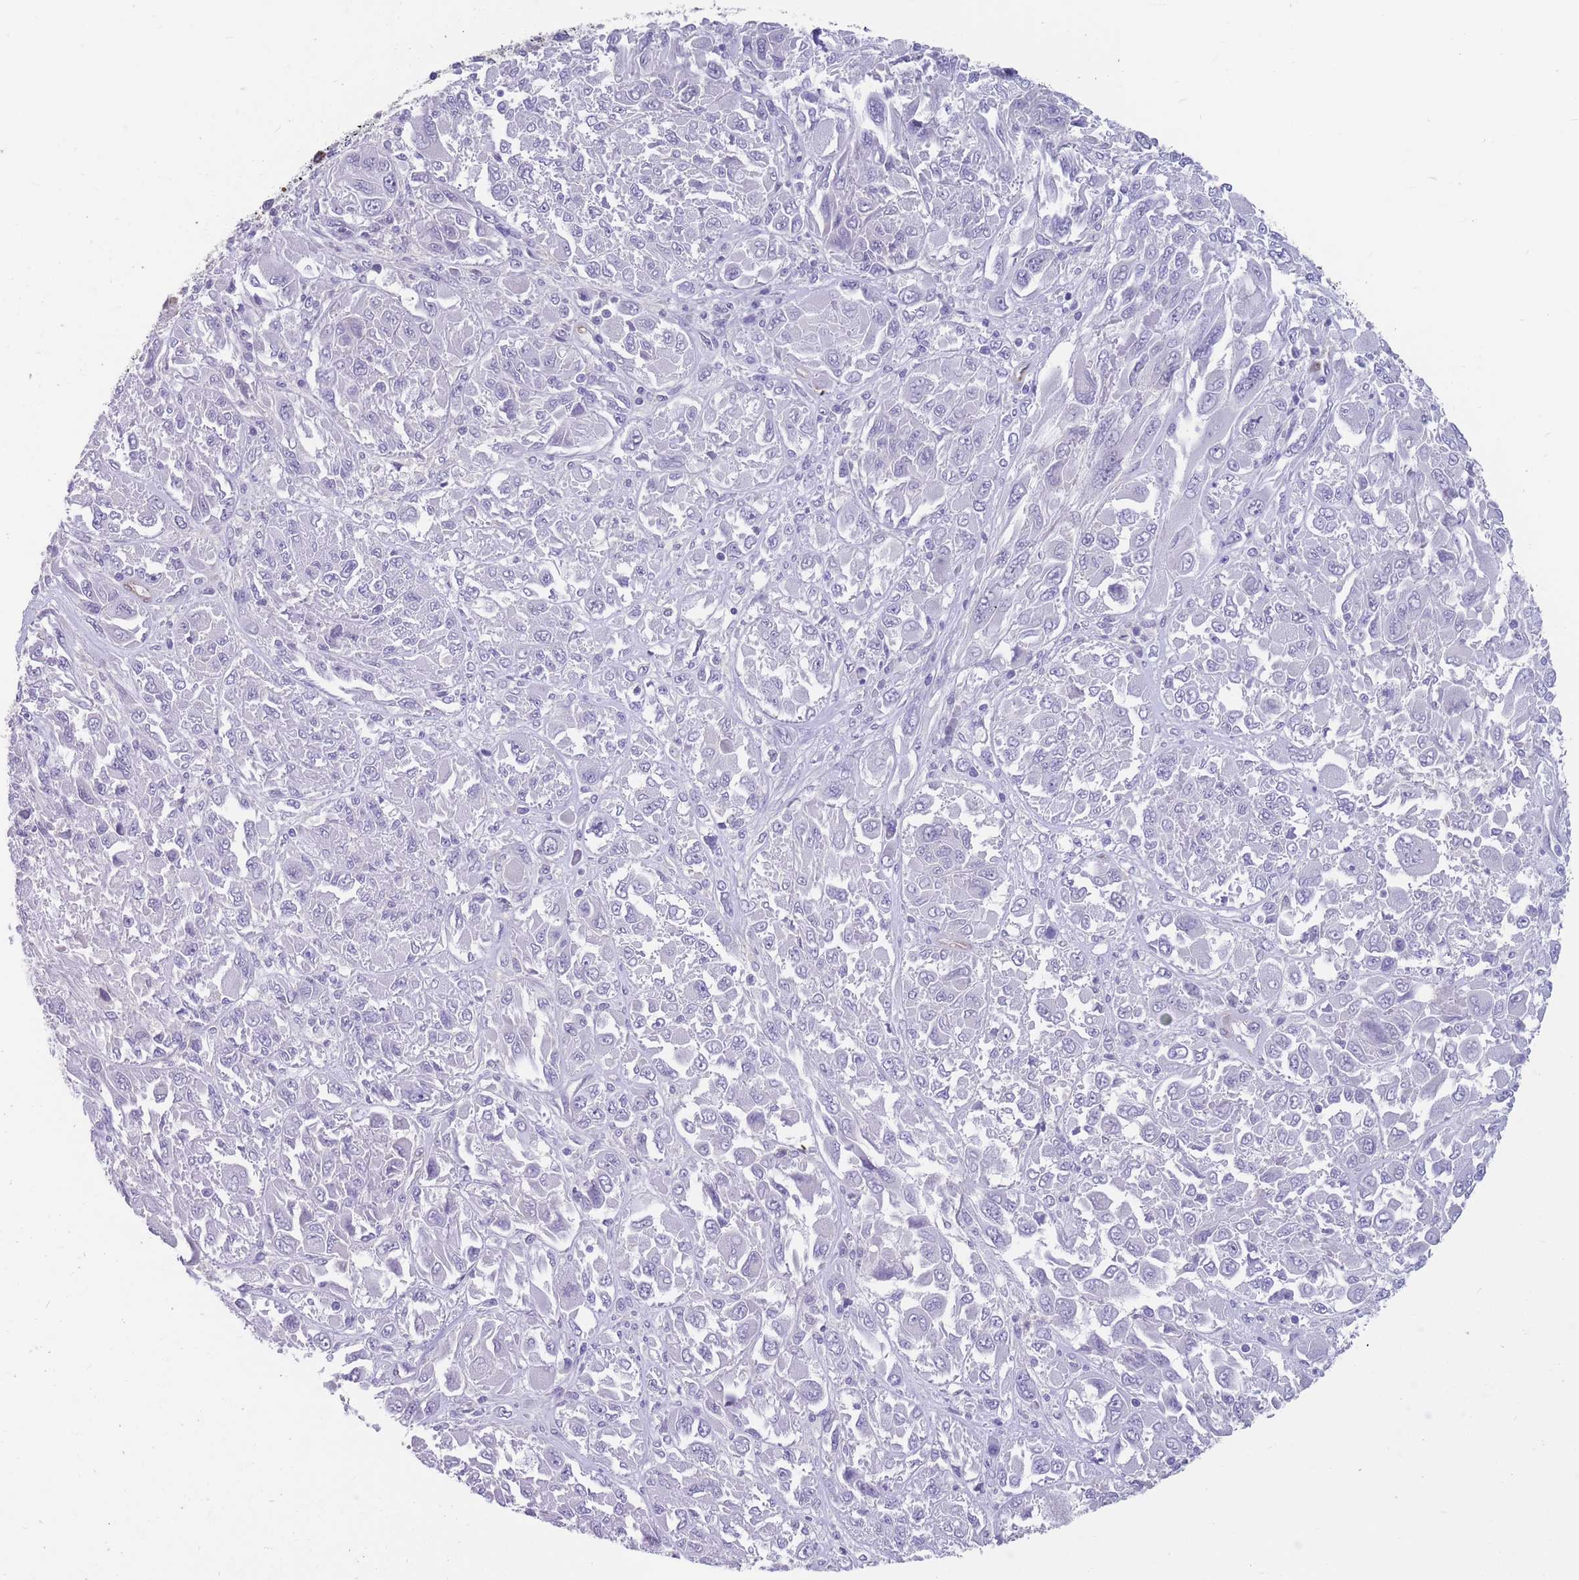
{"staining": {"intensity": "negative", "quantity": "none", "location": "none"}, "tissue": "melanoma", "cell_type": "Tumor cells", "image_type": "cancer", "snomed": [{"axis": "morphology", "description": "Malignant melanoma, NOS"}, {"axis": "topography", "description": "Skin"}], "caption": "Immunohistochemistry (IHC) histopathology image of human malignant melanoma stained for a protein (brown), which displays no positivity in tumor cells.", "gene": "DPYD", "patient": {"sex": "female", "age": 91}}